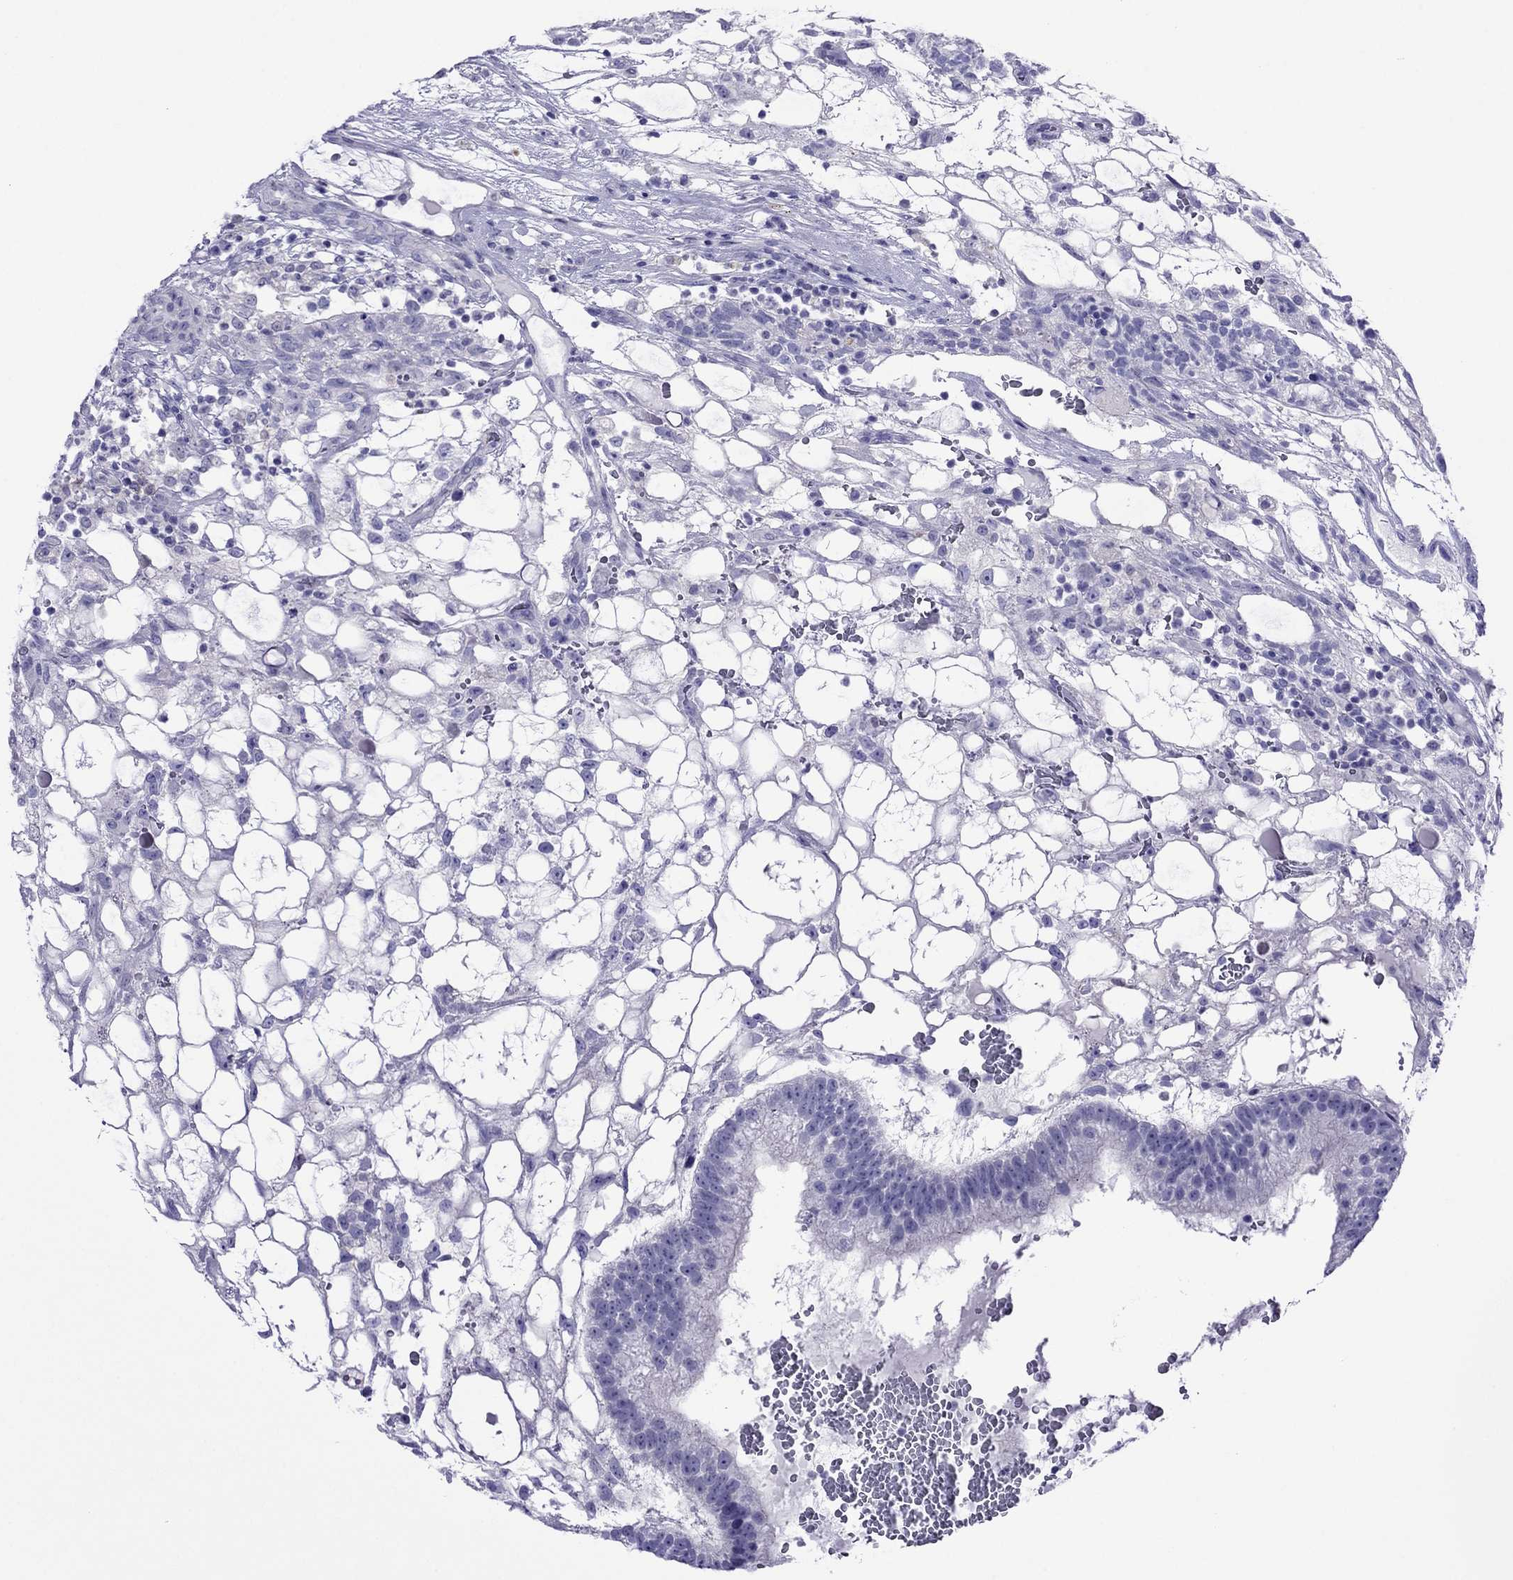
{"staining": {"intensity": "negative", "quantity": "none", "location": "none"}, "tissue": "testis cancer", "cell_type": "Tumor cells", "image_type": "cancer", "snomed": [{"axis": "morphology", "description": "Normal tissue, NOS"}, {"axis": "morphology", "description": "Carcinoma, Embryonal, NOS"}, {"axis": "topography", "description": "Testis"}, {"axis": "topography", "description": "Epididymis"}], "caption": "A histopathology image of human testis embryonal carcinoma is negative for staining in tumor cells.", "gene": "PCDHA6", "patient": {"sex": "male", "age": 32}}